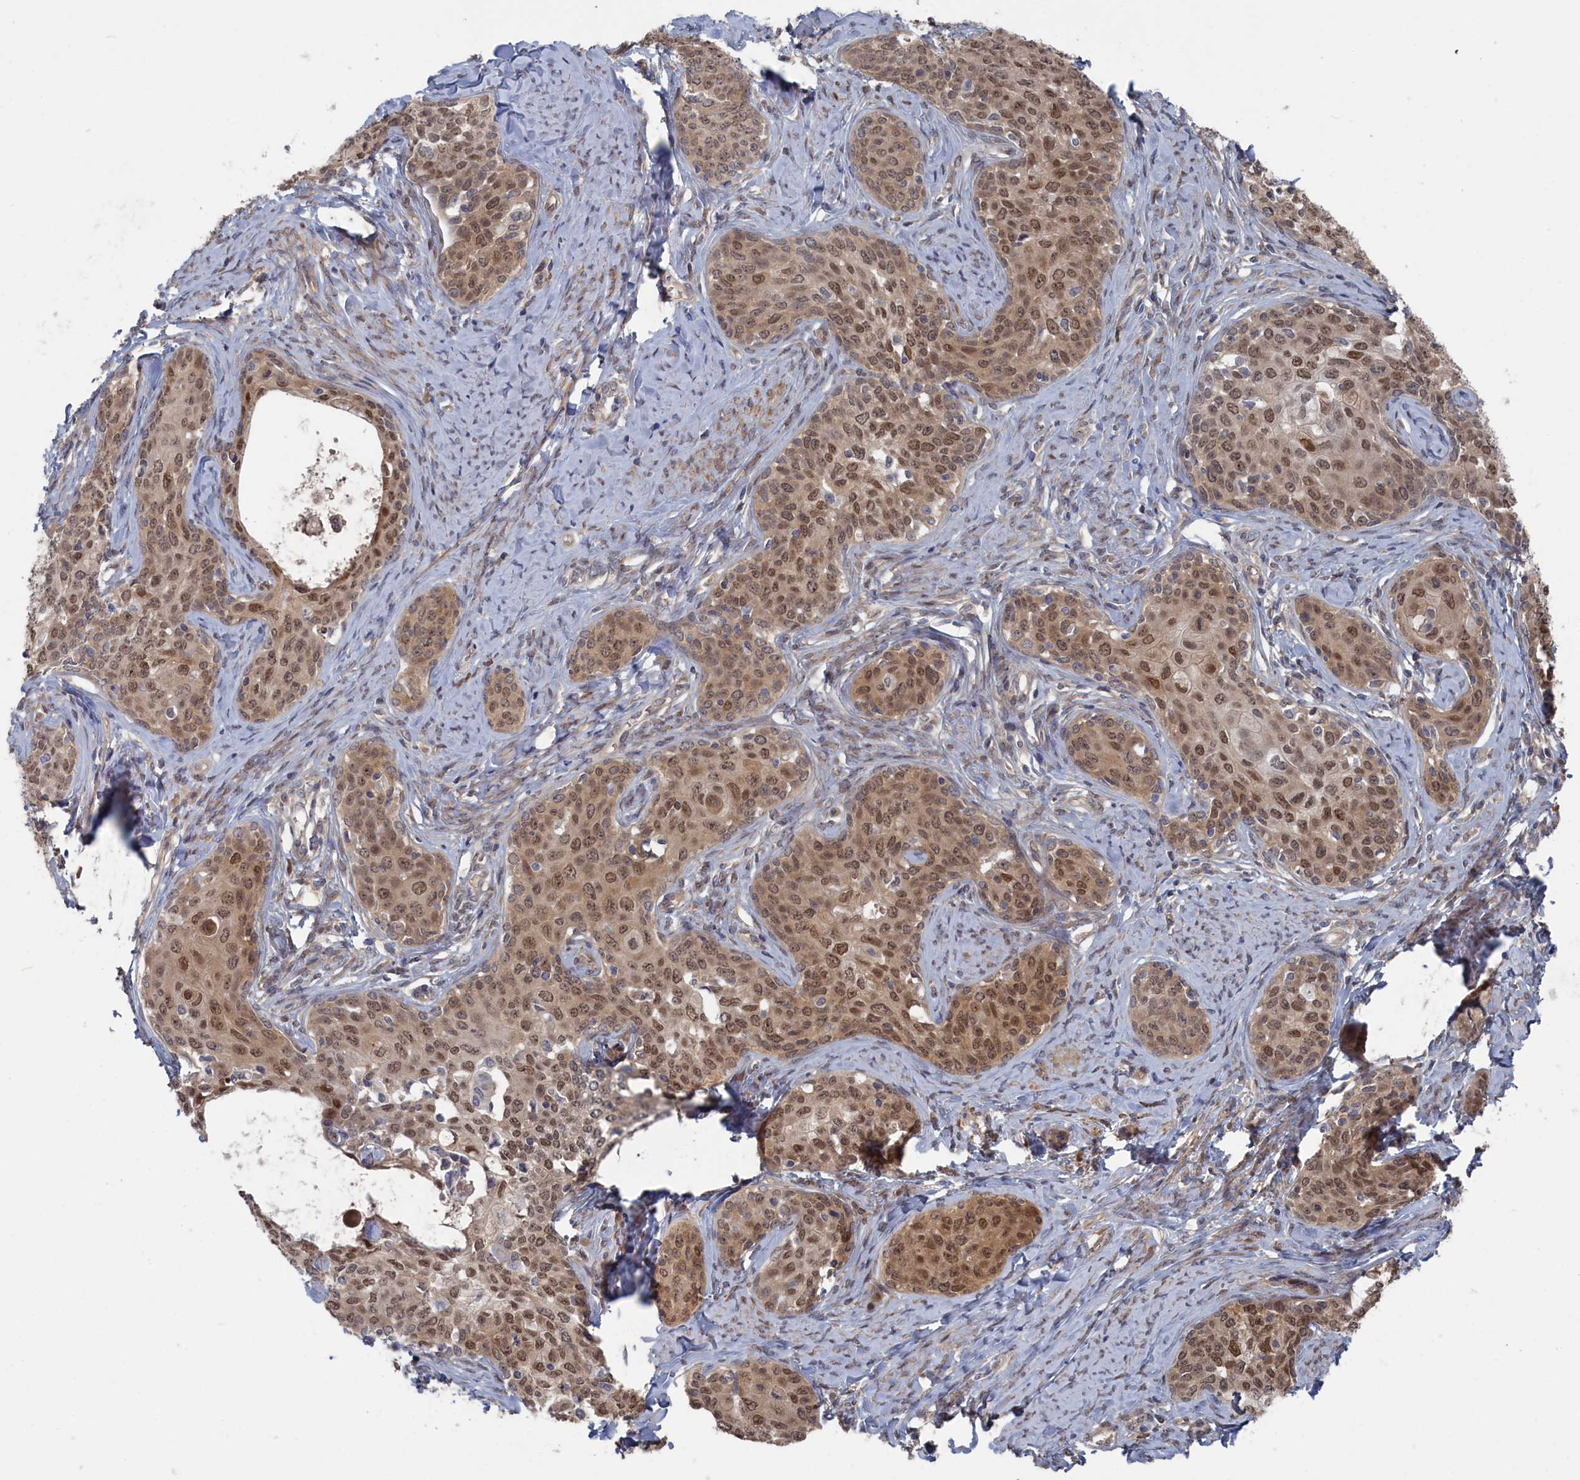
{"staining": {"intensity": "moderate", "quantity": ">75%", "location": "nuclear"}, "tissue": "cervical cancer", "cell_type": "Tumor cells", "image_type": "cancer", "snomed": [{"axis": "morphology", "description": "Squamous cell carcinoma, NOS"}, {"axis": "morphology", "description": "Adenocarcinoma, NOS"}, {"axis": "topography", "description": "Cervix"}], "caption": "The immunohistochemical stain shows moderate nuclear expression in tumor cells of cervical squamous cell carcinoma tissue.", "gene": "IRGQ", "patient": {"sex": "female", "age": 52}}